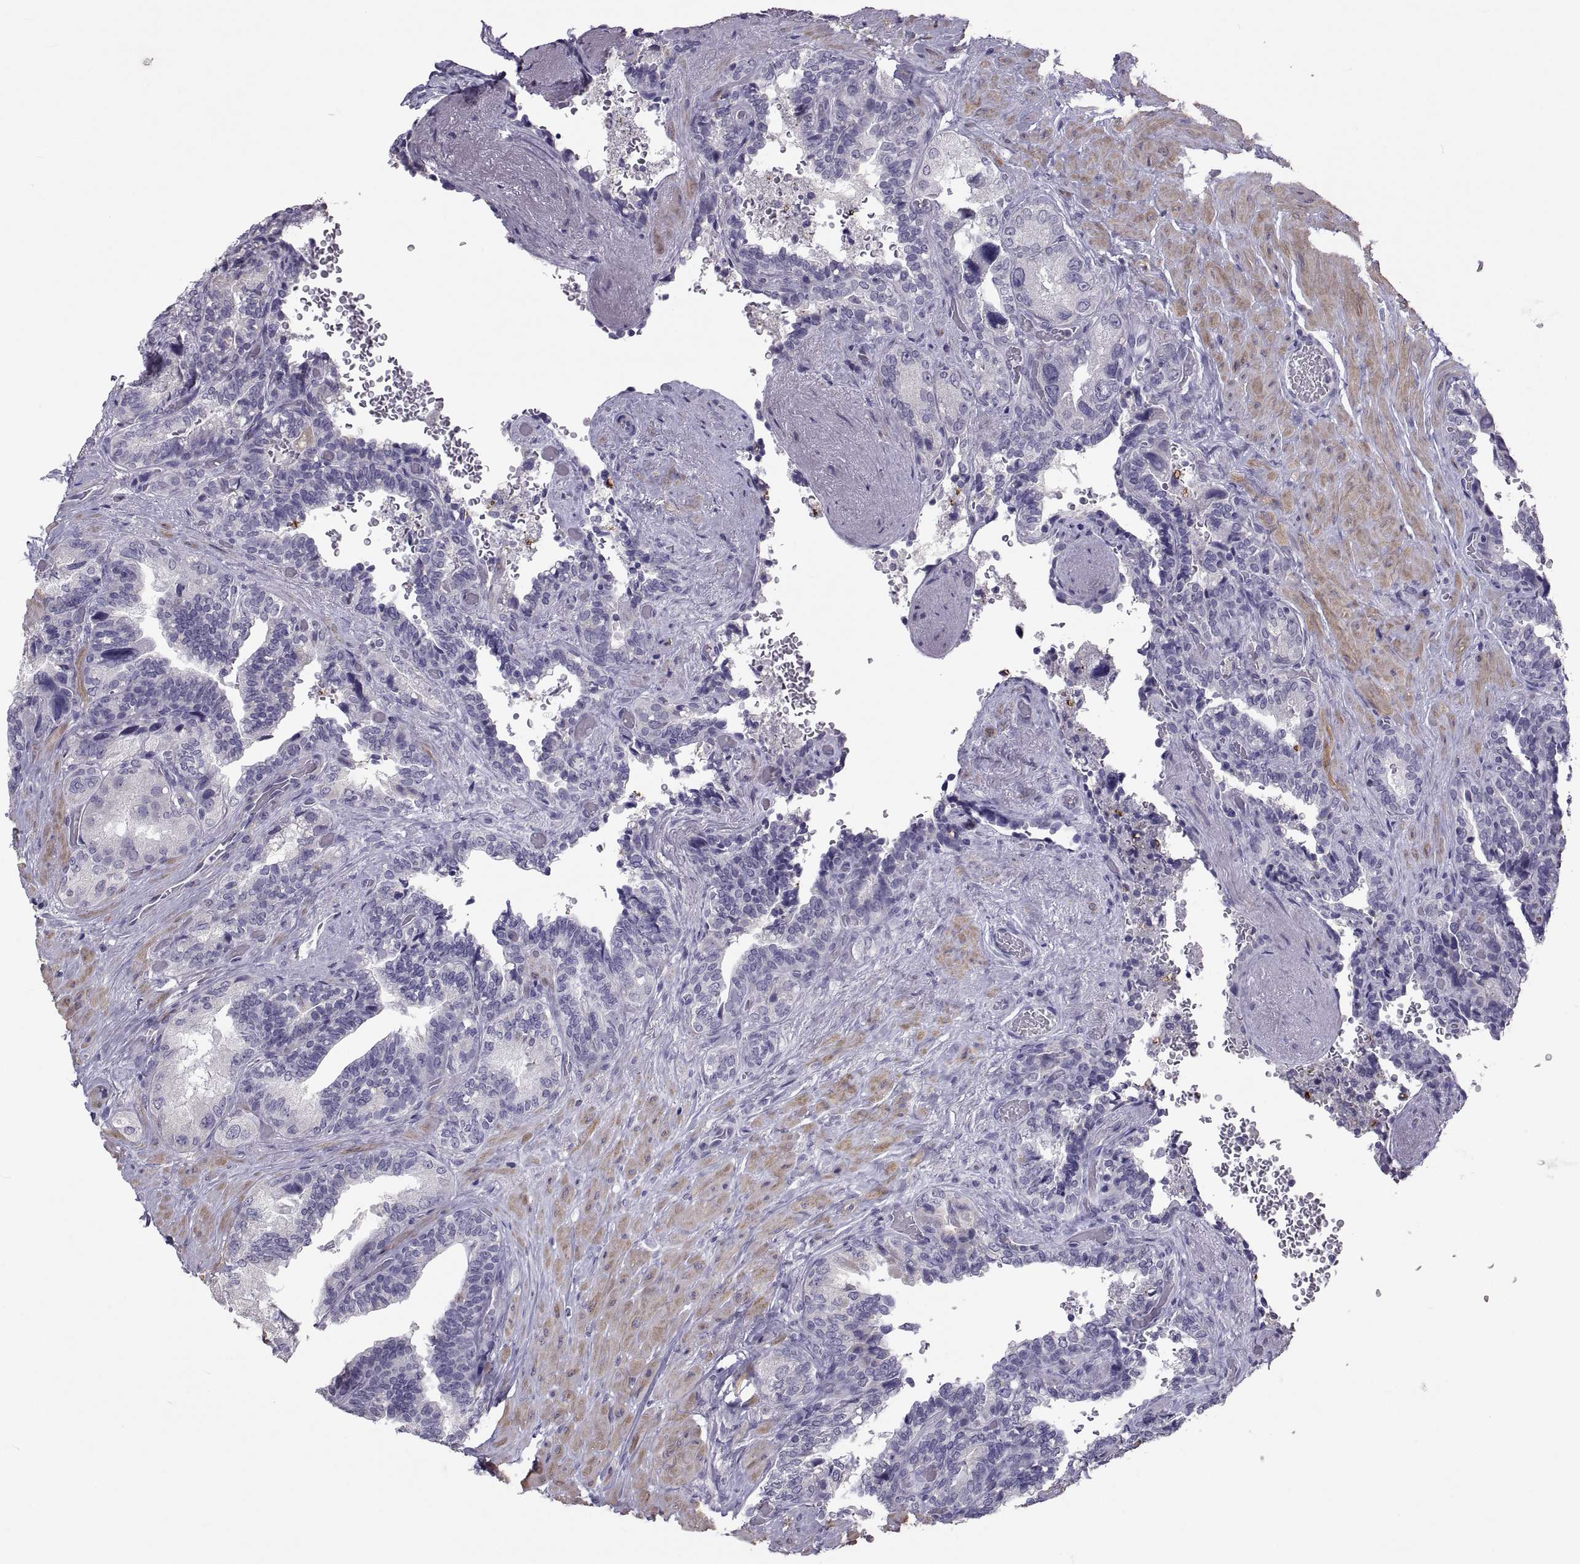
{"staining": {"intensity": "negative", "quantity": "none", "location": "none"}, "tissue": "seminal vesicle", "cell_type": "Glandular cells", "image_type": "normal", "snomed": [{"axis": "morphology", "description": "Normal tissue, NOS"}, {"axis": "topography", "description": "Seminal veicle"}], "caption": "Unremarkable seminal vesicle was stained to show a protein in brown. There is no significant positivity in glandular cells.", "gene": "IGSF1", "patient": {"sex": "male", "age": 69}}